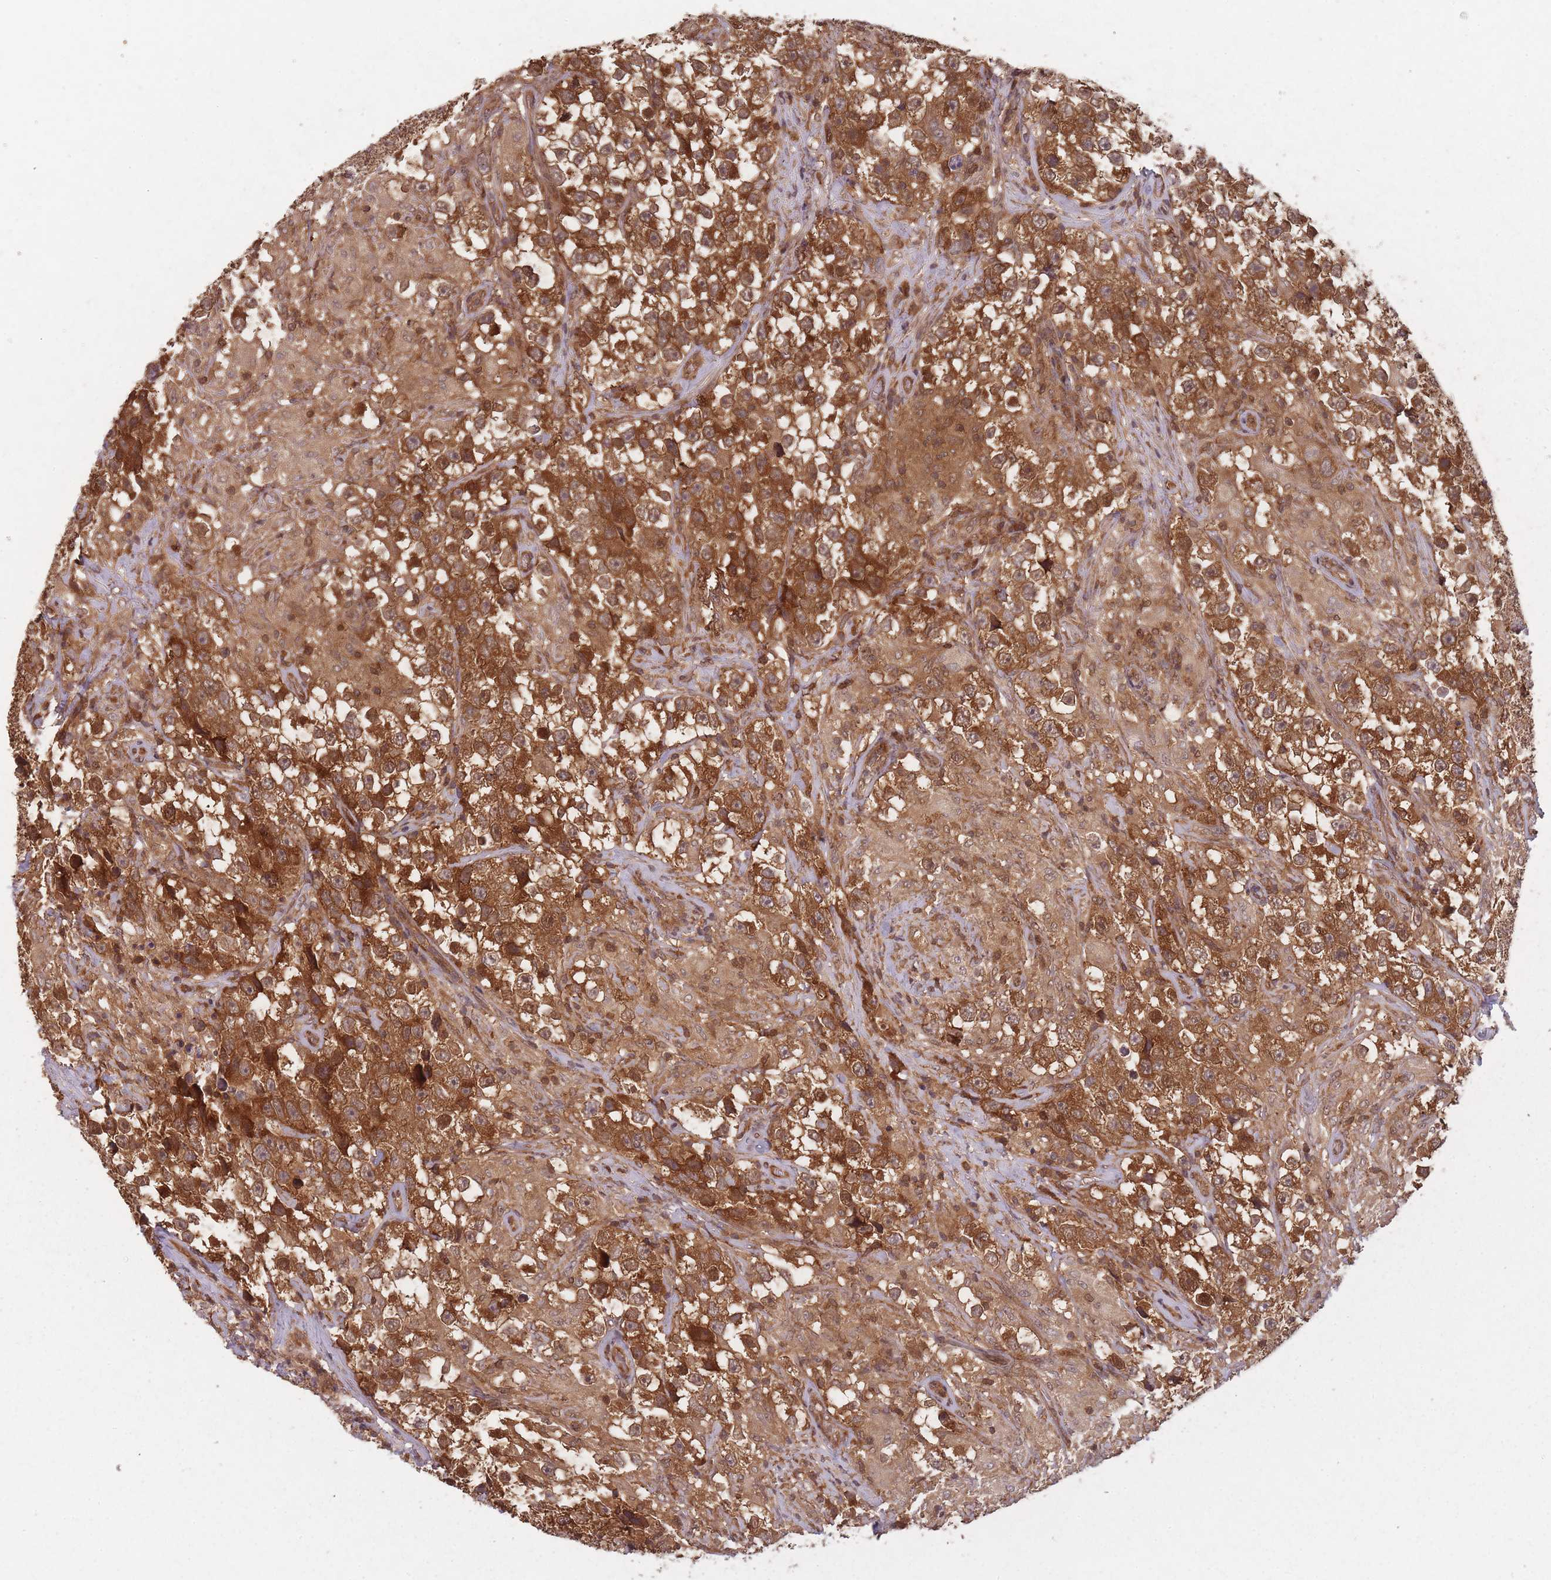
{"staining": {"intensity": "strong", "quantity": ">75%", "location": "cytoplasmic/membranous"}, "tissue": "testis cancer", "cell_type": "Tumor cells", "image_type": "cancer", "snomed": [{"axis": "morphology", "description": "Seminoma, NOS"}, {"axis": "topography", "description": "Testis"}], "caption": "Human testis cancer (seminoma) stained for a protein (brown) displays strong cytoplasmic/membranous positive expression in about >75% of tumor cells.", "gene": "PPP6R3", "patient": {"sex": "male", "age": 46}}